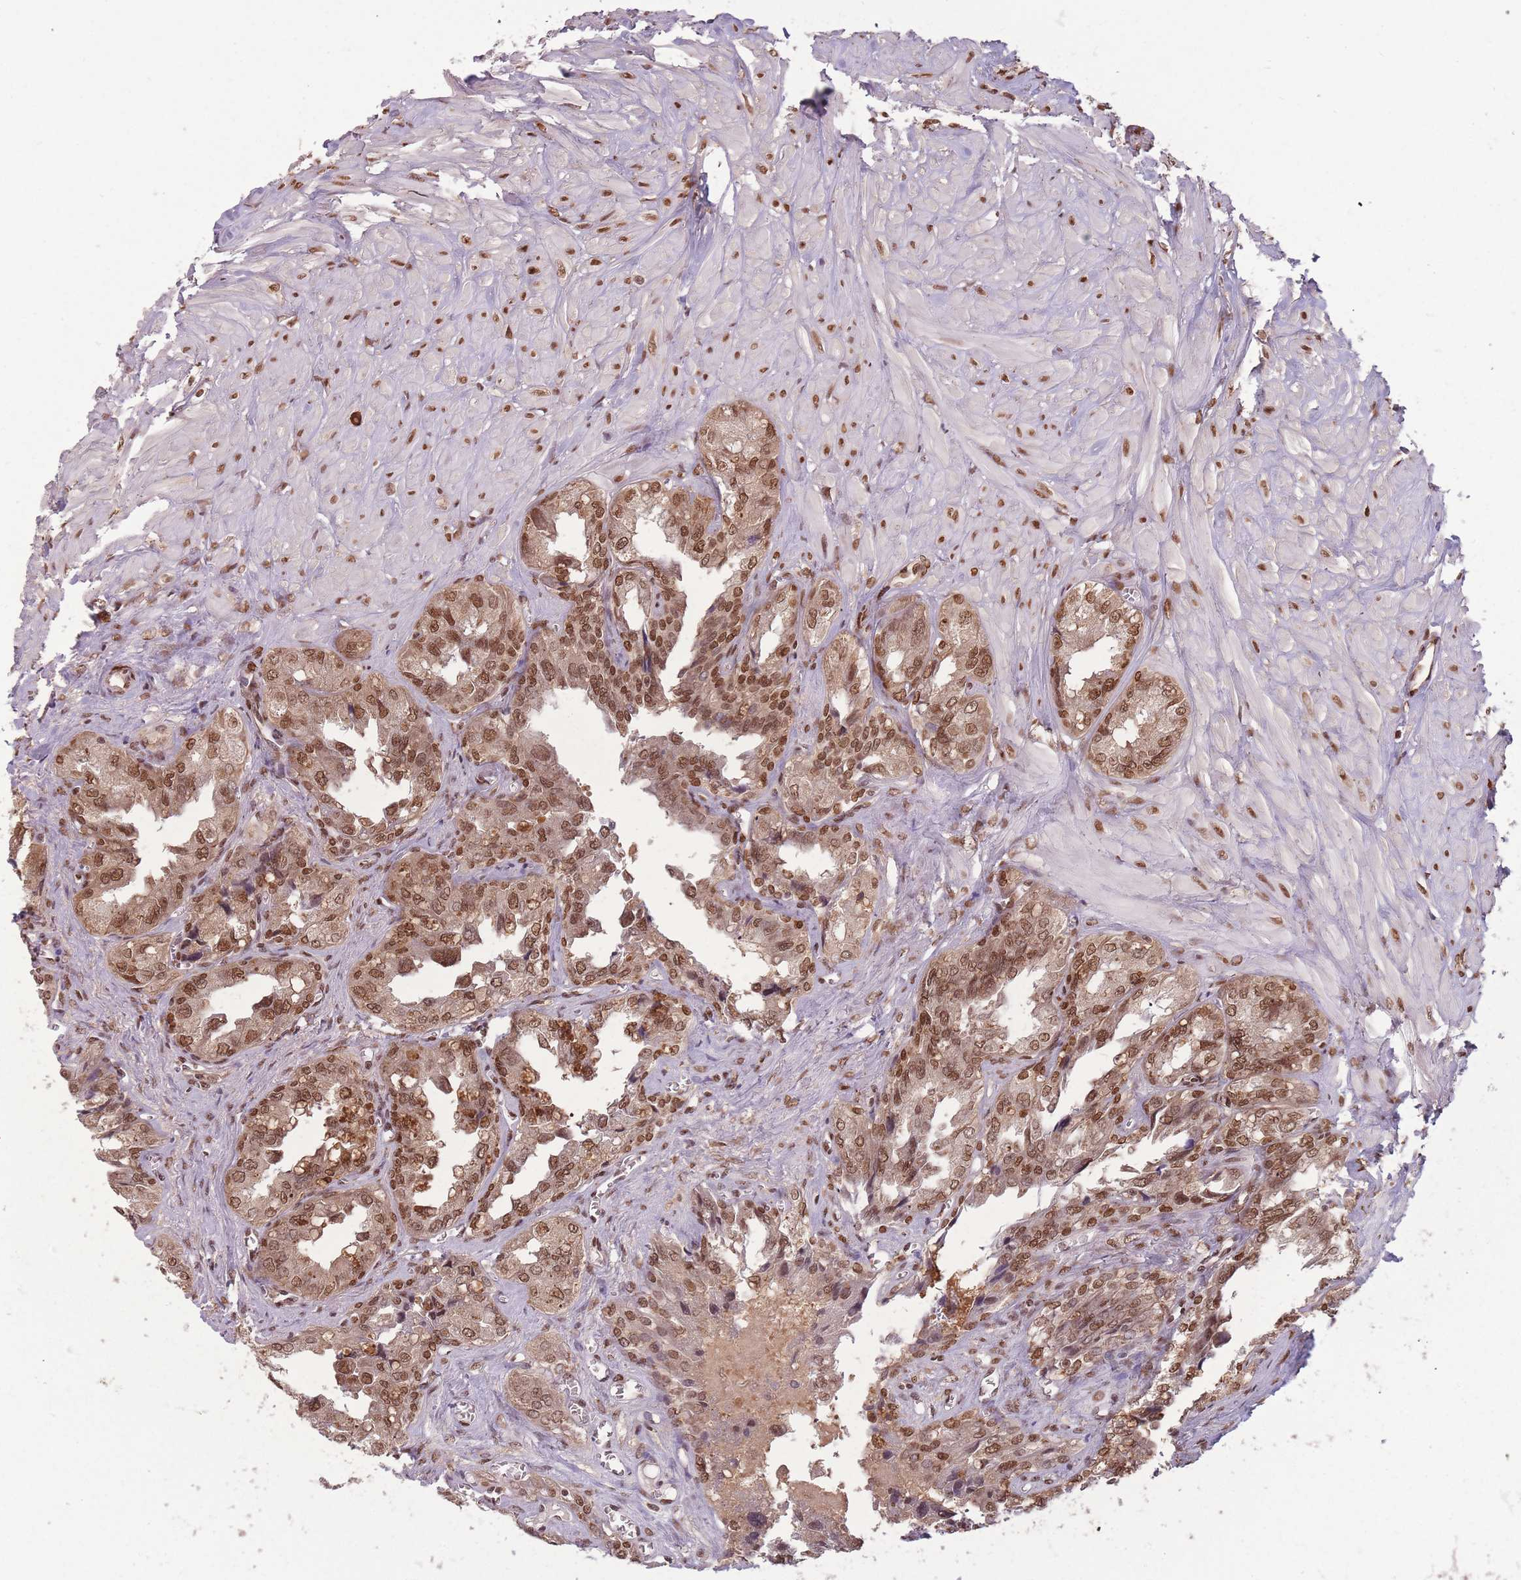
{"staining": {"intensity": "moderate", "quantity": ">75%", "location": "cytoplasmic/membranous,nuclear"}, "tissue": "seminal vesicle", "cell_type": "Glandular cells", "image_type": "normal", "snomed": [{"axis": "morphology", "description": "Normal tissue, NOS"}, {"axis": "topography", "description": "Seminal veicle"}], "caption": "DAB immunohistochemical staining of unremarkable seminal vesicle demonstrates moderate cytoplasmic/membranous,nuclear protein expression in about >75% of glandular cells.", "gene": "RPS27A", "patient": {"sex": "male", "age": 67}}